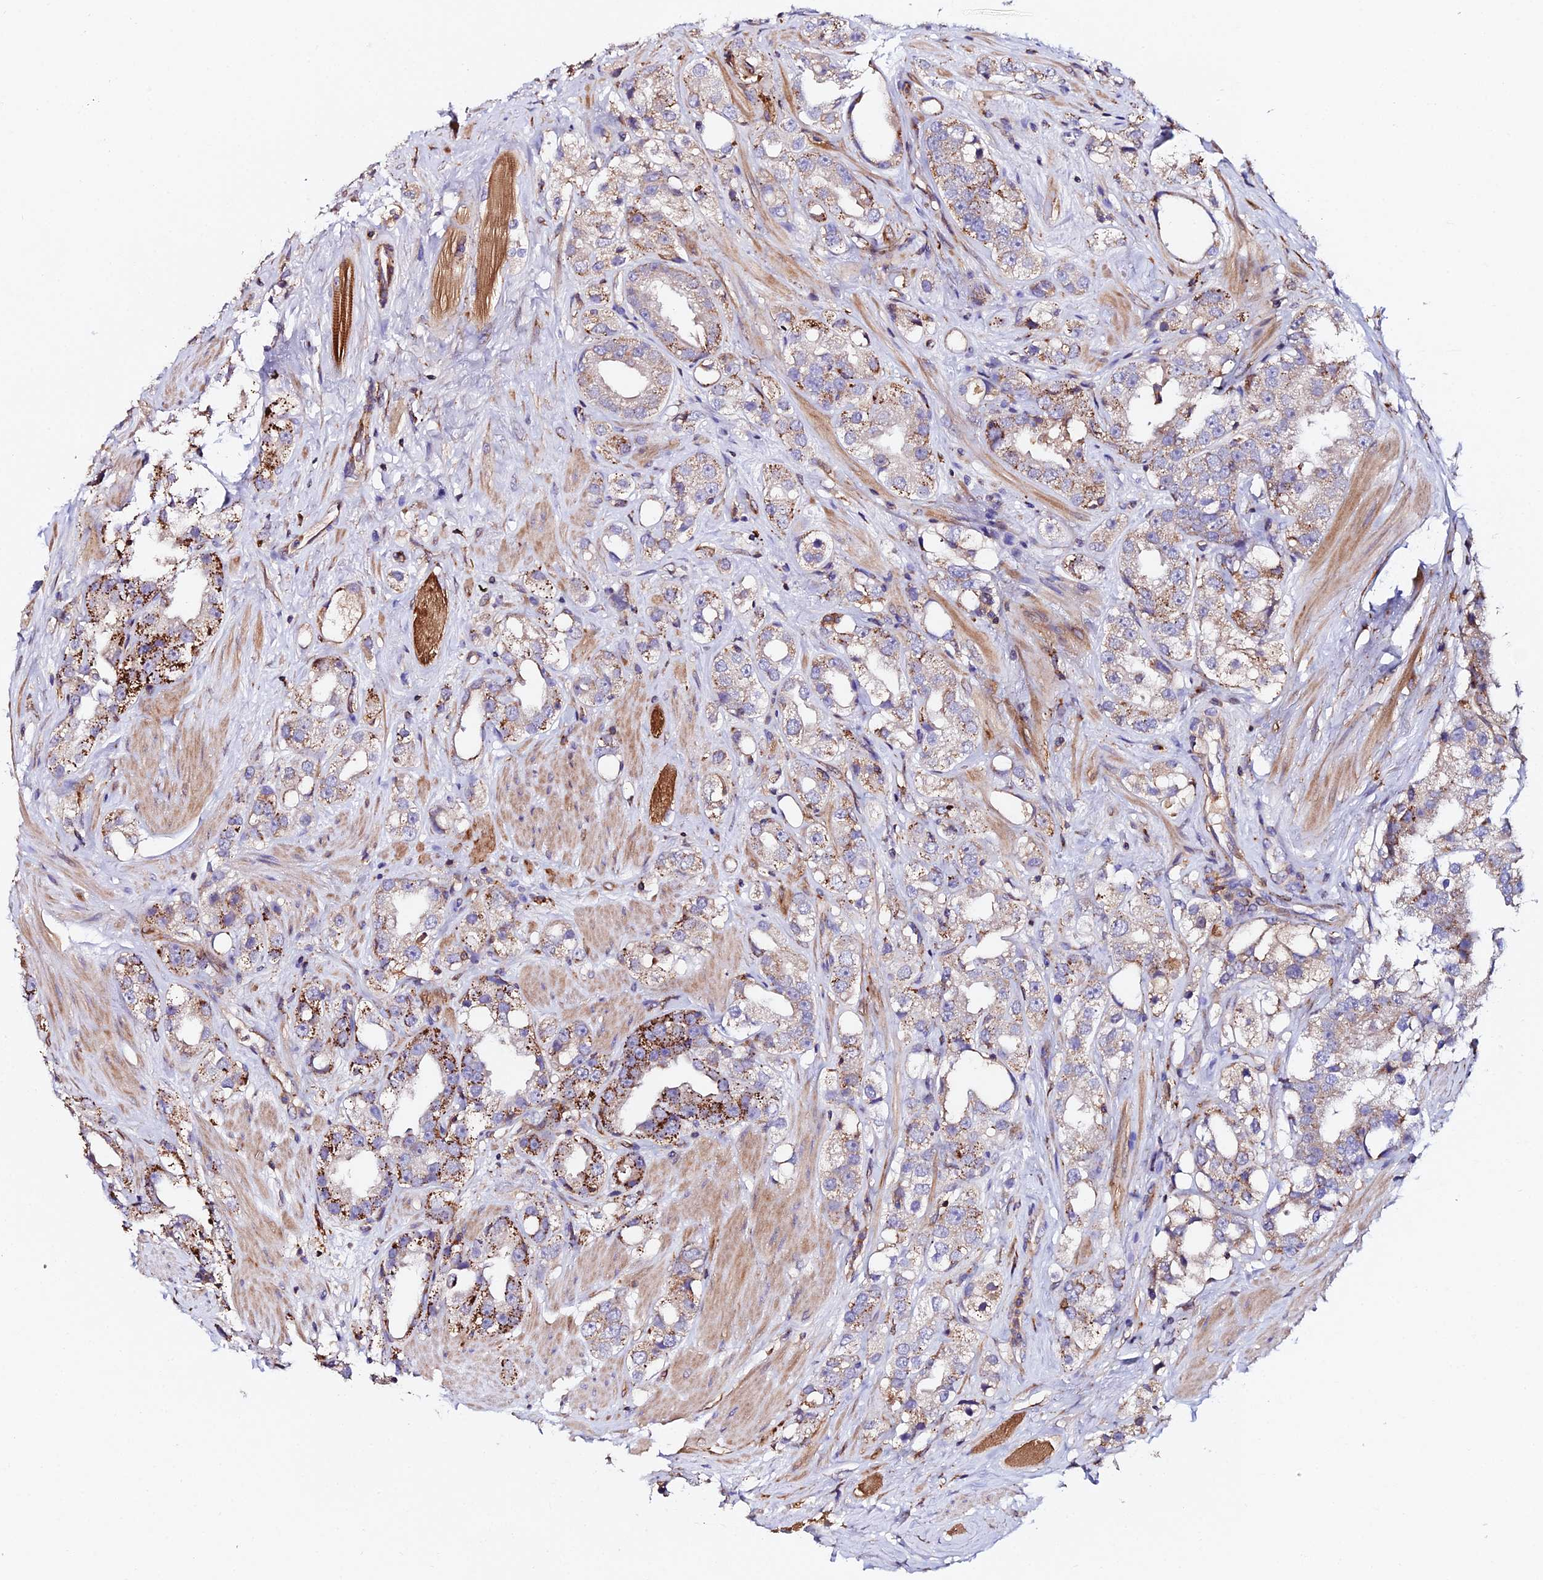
{"staining": {"intensity": "moderate", "quantity": ">75%", "location": "cytoplasmic/membranous"}, "tissue": "prostate cancer", "cell_type": "Tumor cells", "image_type": "cancer", "snomed": [{"axis": "morphology", "description": "Adenocarcinoma, NOS"}, {"axis": "topography", "description": "Prostate"}], "caption": "A medium amount of moderate cytoplasmic/membranous staining is seen in about >75% of tumor cells in prostate adenocarcinoma tissue. The staining was performed using DAB (3,3'-diaminobenzidine) to visualize the protein expression in brown, while the nuclei were stained in blue with hematoxylin (Magnification: 20x).", "gene": "TRPV2", "patient": {"sex": "male", "age": 79}}